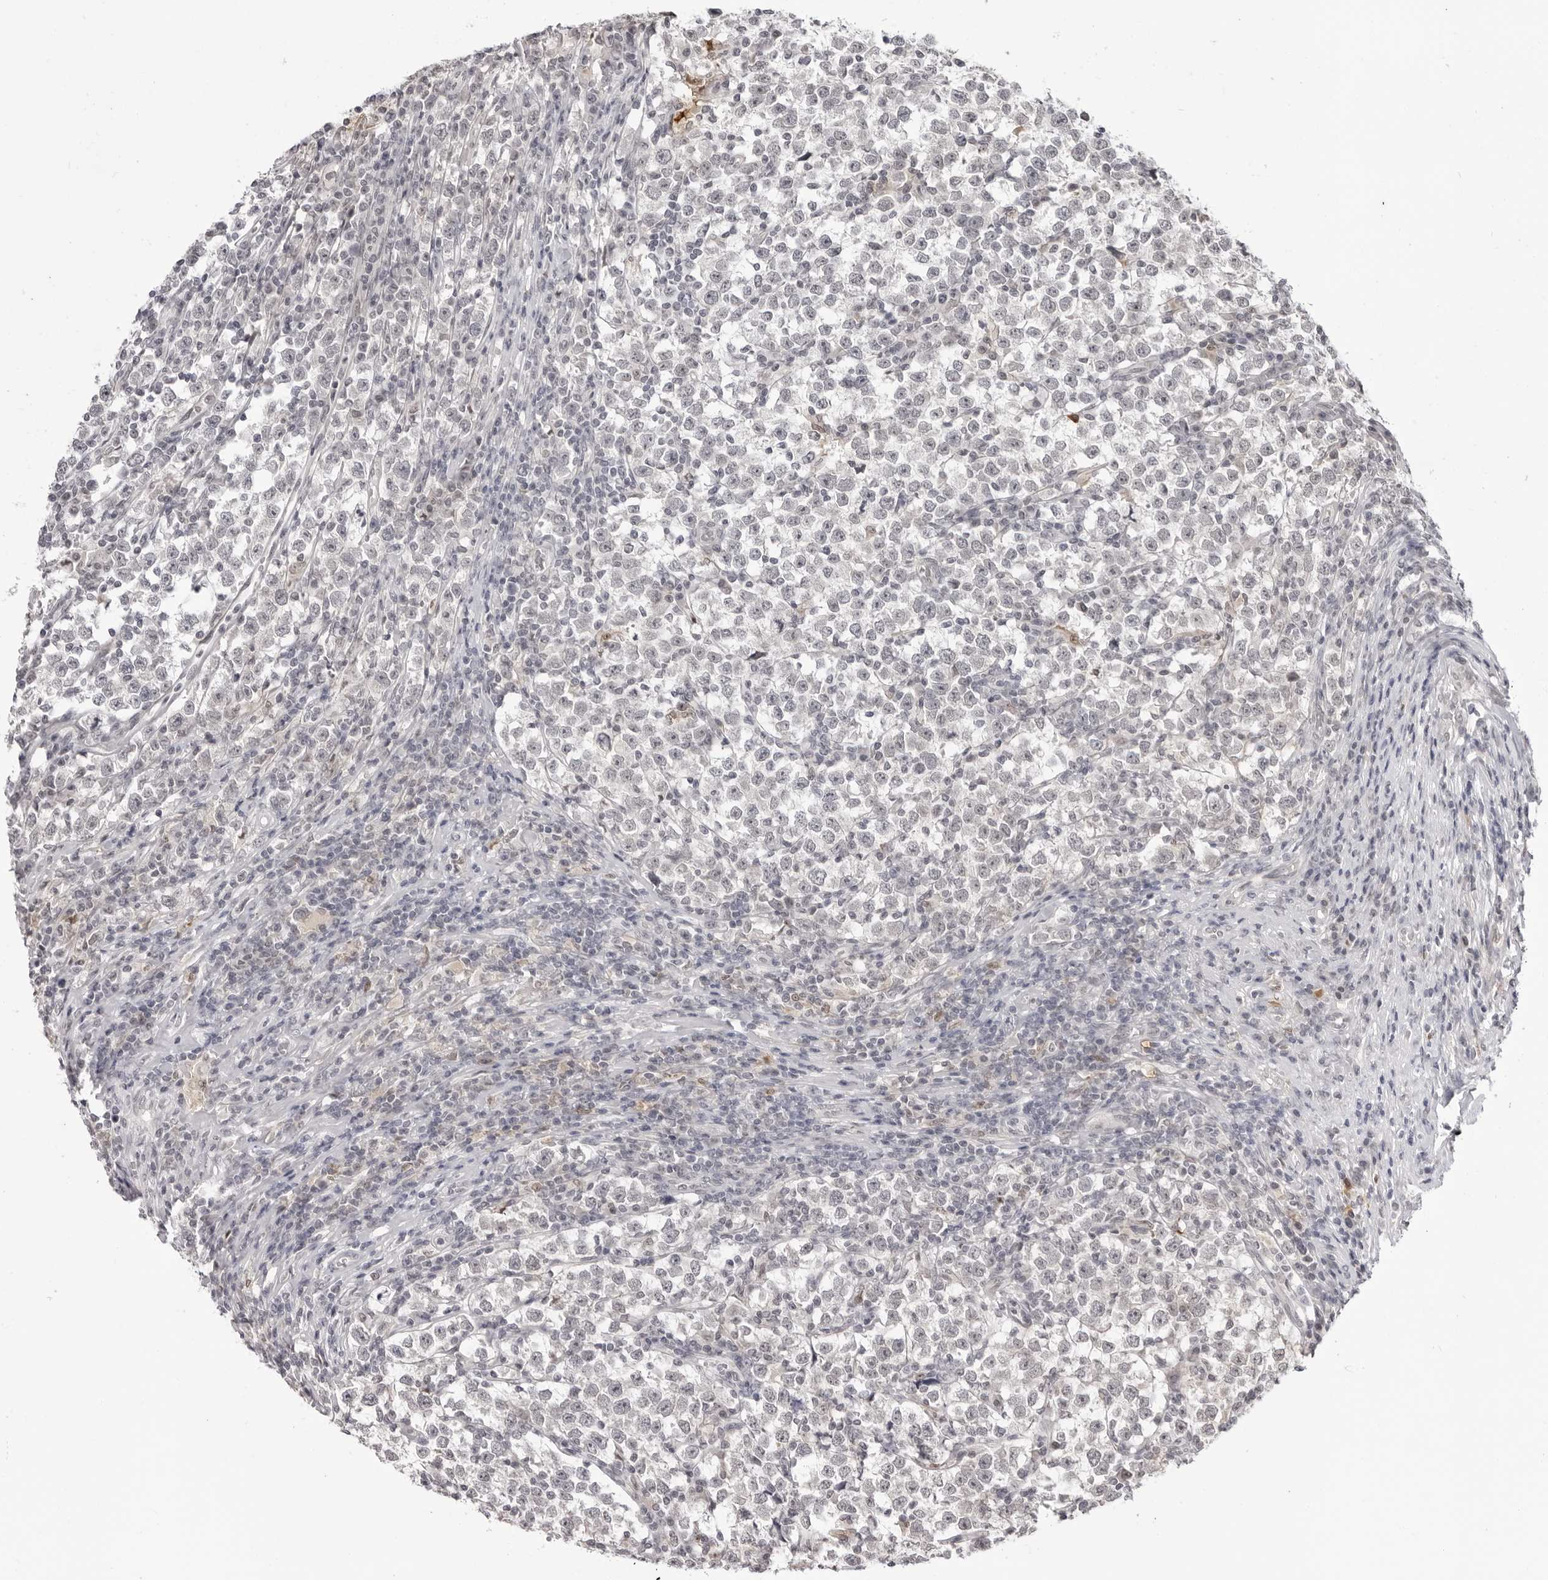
{"staining": {"intensity": "negative", "quantity": "none", "location": "none"}, "tissue": "testis cancer", "cell_type": "Tumor cells", "image_type": "cancer", "snomed": [{"axis": "morphology", "description": "Normal tissue, NOS"}, {"axis": "morphology", "description": "Seminoma, NOS"}, {"axis": "topography", "description": "Testis"}], "caption": "Immunohistochemistry (IHC) of seminoma (testis) exhibits no staining in tumor cells. (DAB immunohistochemistry (IHC) with hematoxylin counter stain).", "gene": "SRGAP2", "patient": {"sex": "male", "age": 43}}